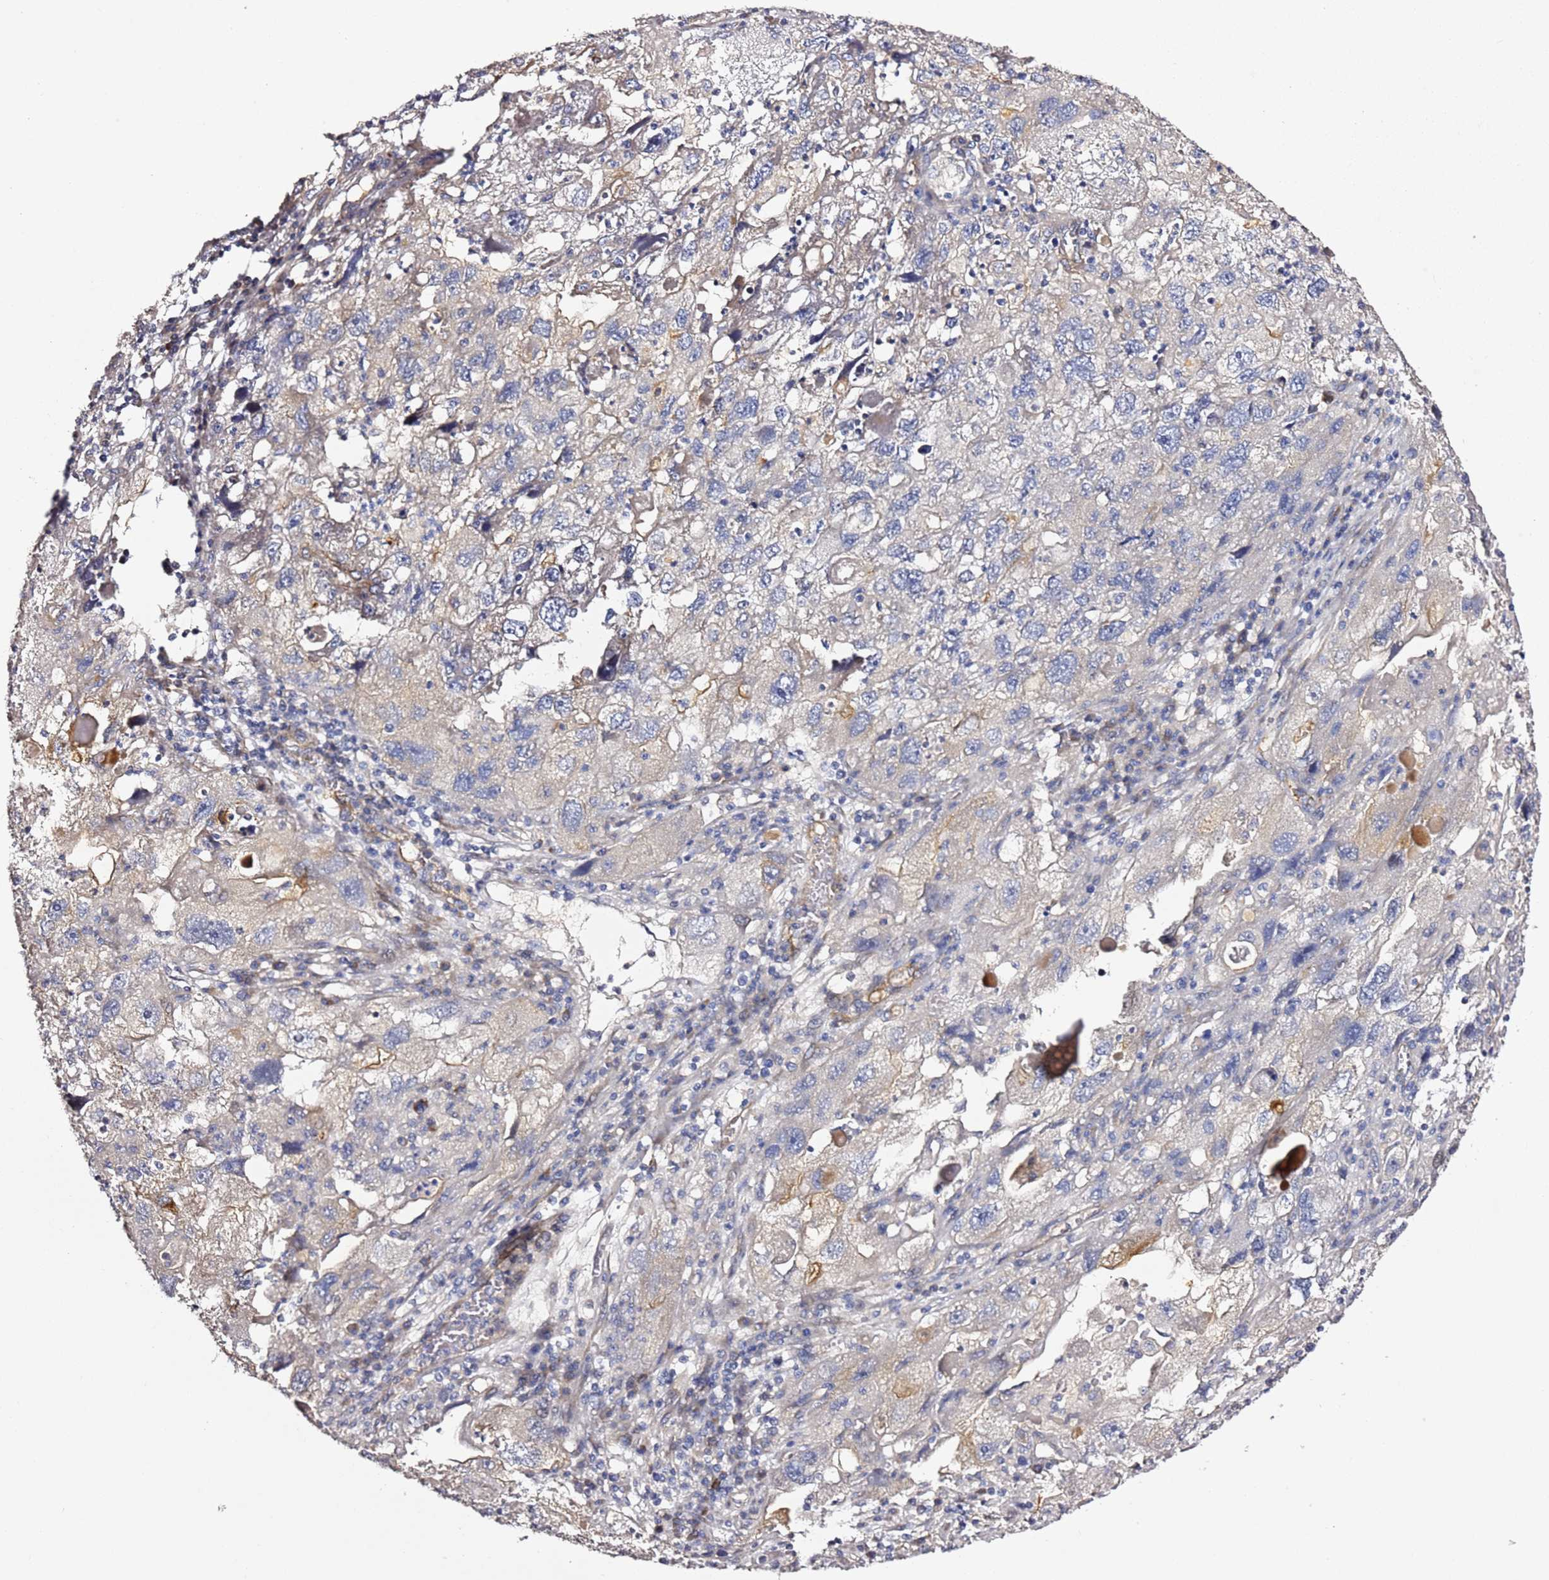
{"staining": {"intensity": "negative", "quantity": "none", "location": "none"}, "tissue": "endometrial cancer", "cell_type": "Tumor cells", "image_type": "cancer", "snomed": [{"axis": "morphology", "description": "Adenocarcinoma, NOS"}, {"axis": "topography", "description": "Endometrium"}], "caption": "High power microscopy photomicrograph of an immunohistochemistry (IHC) histopathology image of endometrial adenocarcinoma, revealing no significant positivity in tumor cells.", "gene": "EPS8L1", "patient": {"sex": "female", "age": 49}}